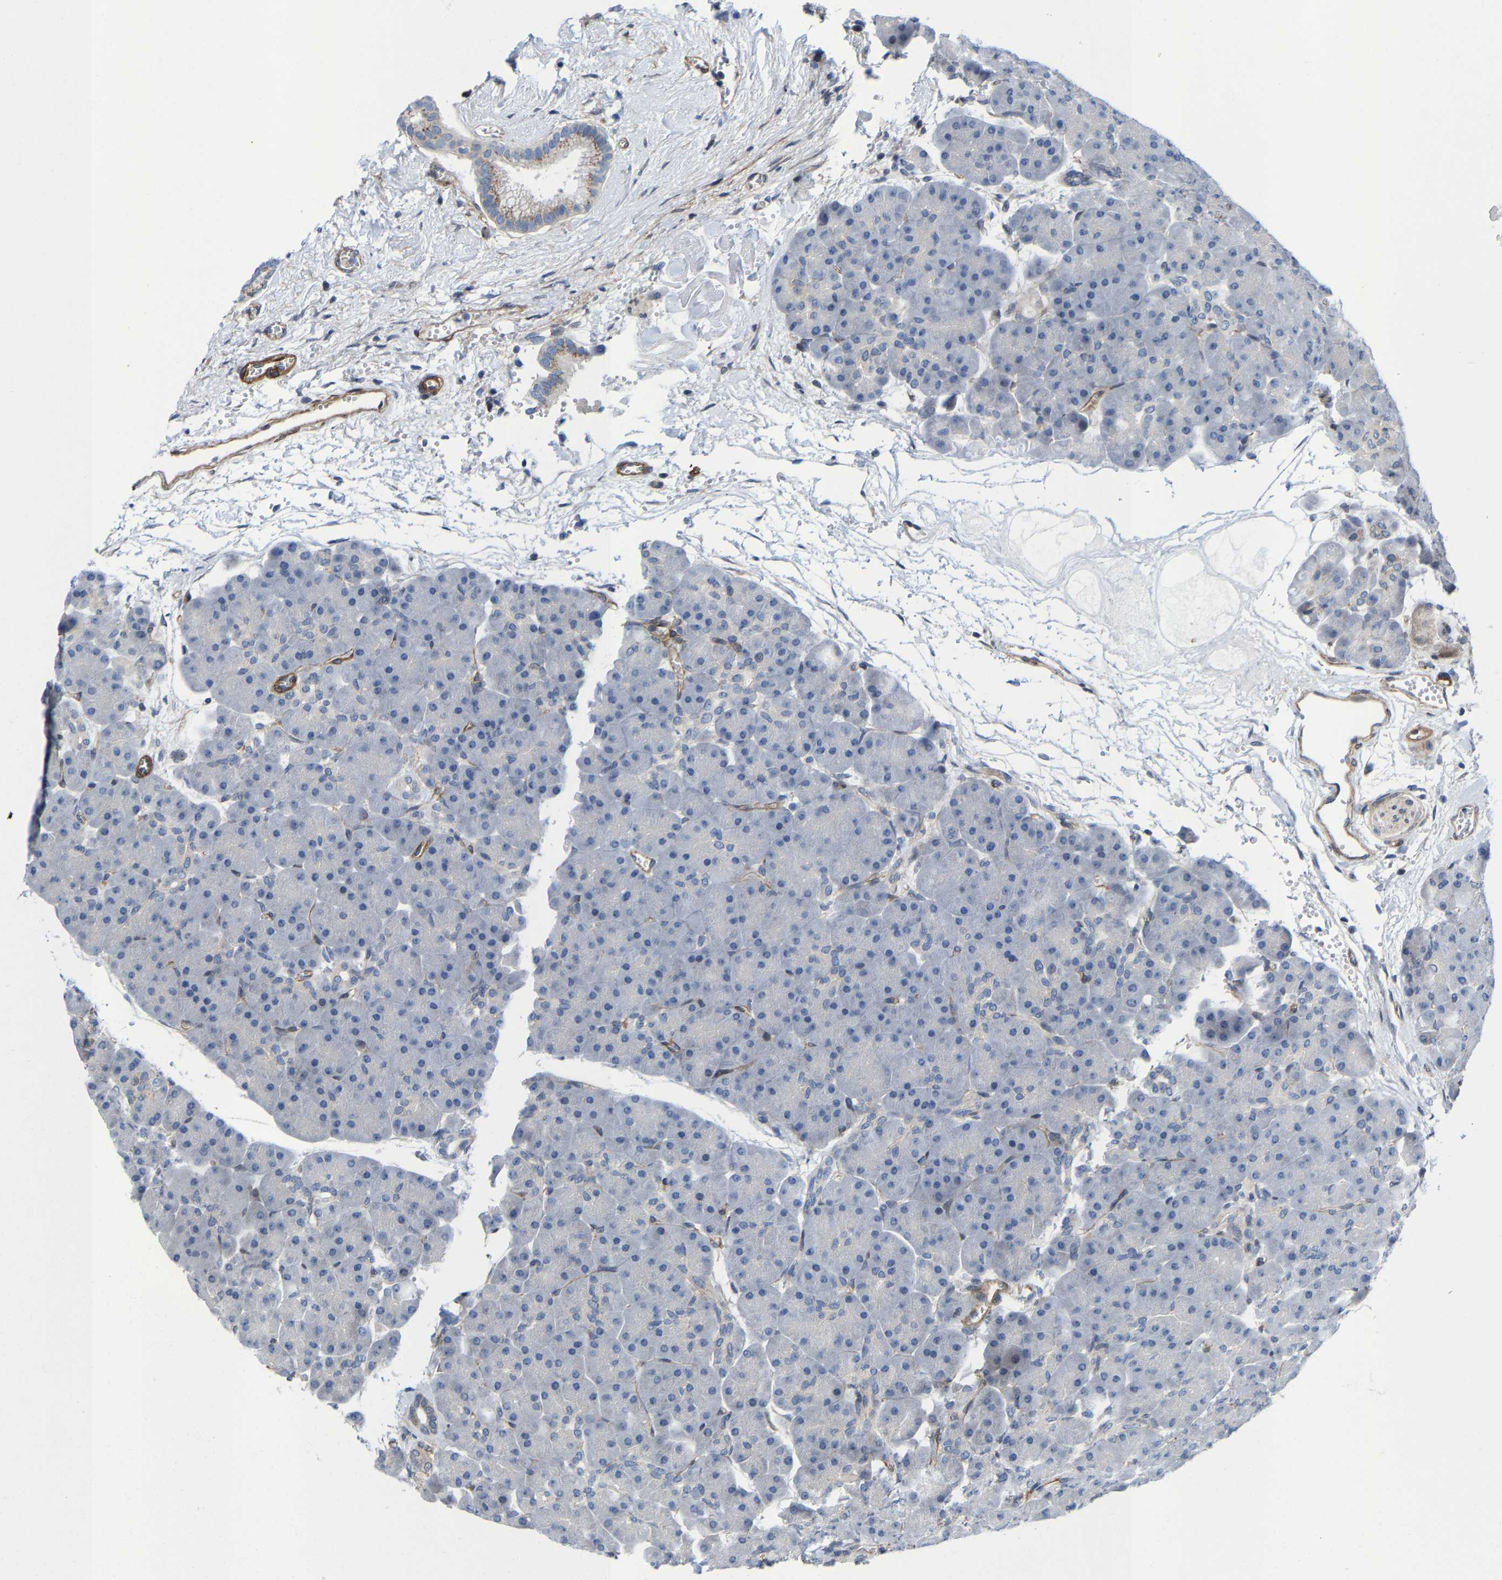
{"staining": {"intensity": "weak", "quantity": "<25%", "location": "cytoplasmic/membranous"}, "tissue": "pancreas", "cell_type": "Exocrine glandular cells", "image_type": "normal", "snomed": [{"axis": "morphology", "description": "Normal tissue, NOS"}, {"axis": "topography", "description": "Pancreas"}], "caption": "An image of pancreas stained for a protein shows no brown staining in exocrine glandular cells. (DAB IHC with hematoxylin counter stain).", "gene": "TGFB1I1", "patient": {"sex": "male", "age": 66}}